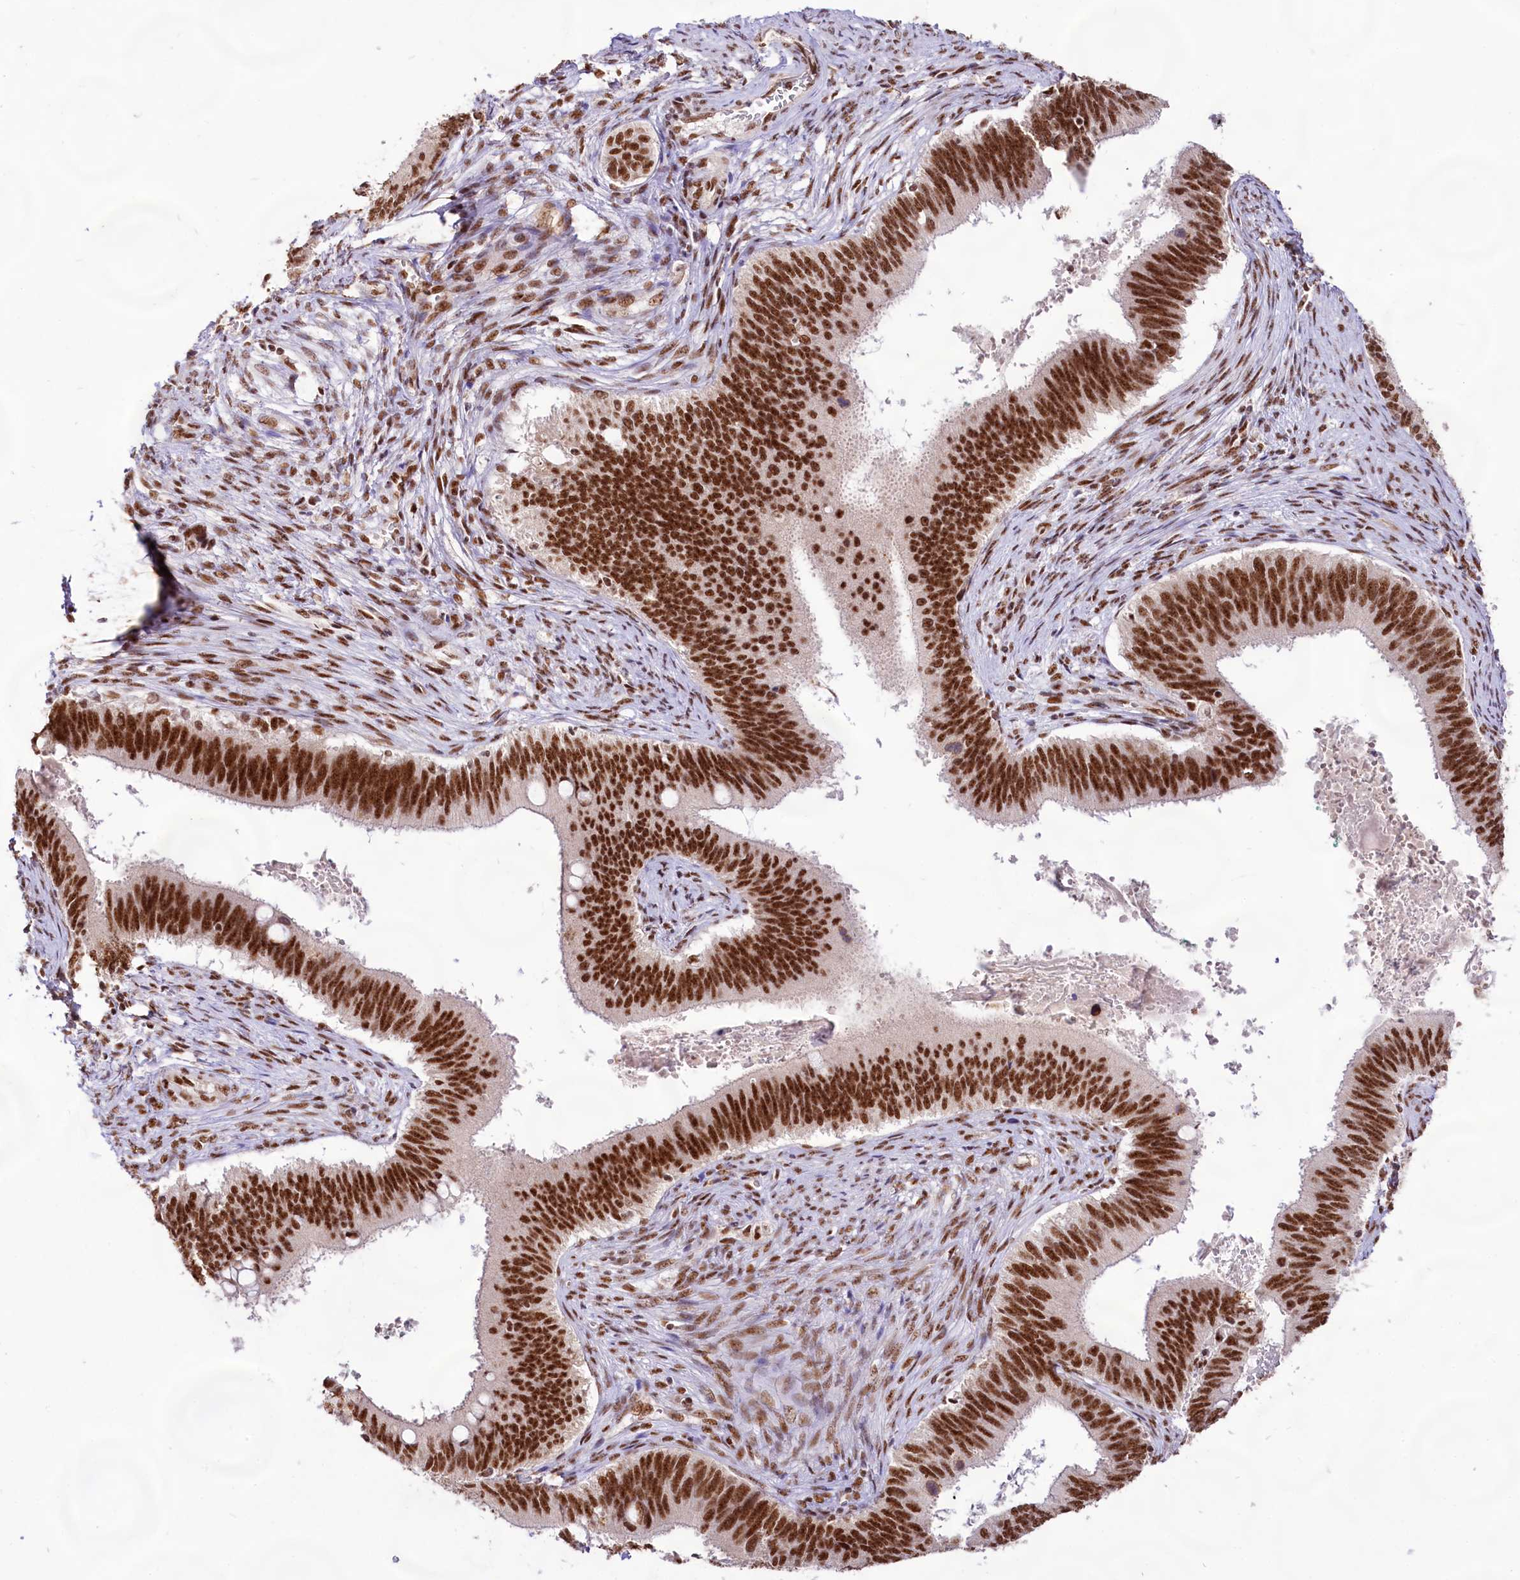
{"staining": {"intensity": "strong", "quantity": ">75%", "location": "nuclear"}, "tissue": "cervical cancer", "cell_type": "Tumor cells", "image_type": "cancer", "snomed": [{"axis": "morphology", "description": "Adenocarcinoma, NOS"}, {"axis": "topography", "description": "Cervix"}], "caption": "Tumor cells demonstrate high levels of strong nuclear staining in approximately >75% of cells in human cervical cancer (adenocarcinoma).", "gene": "HIRA", "patient": {"sex": "female", "age": 42}}